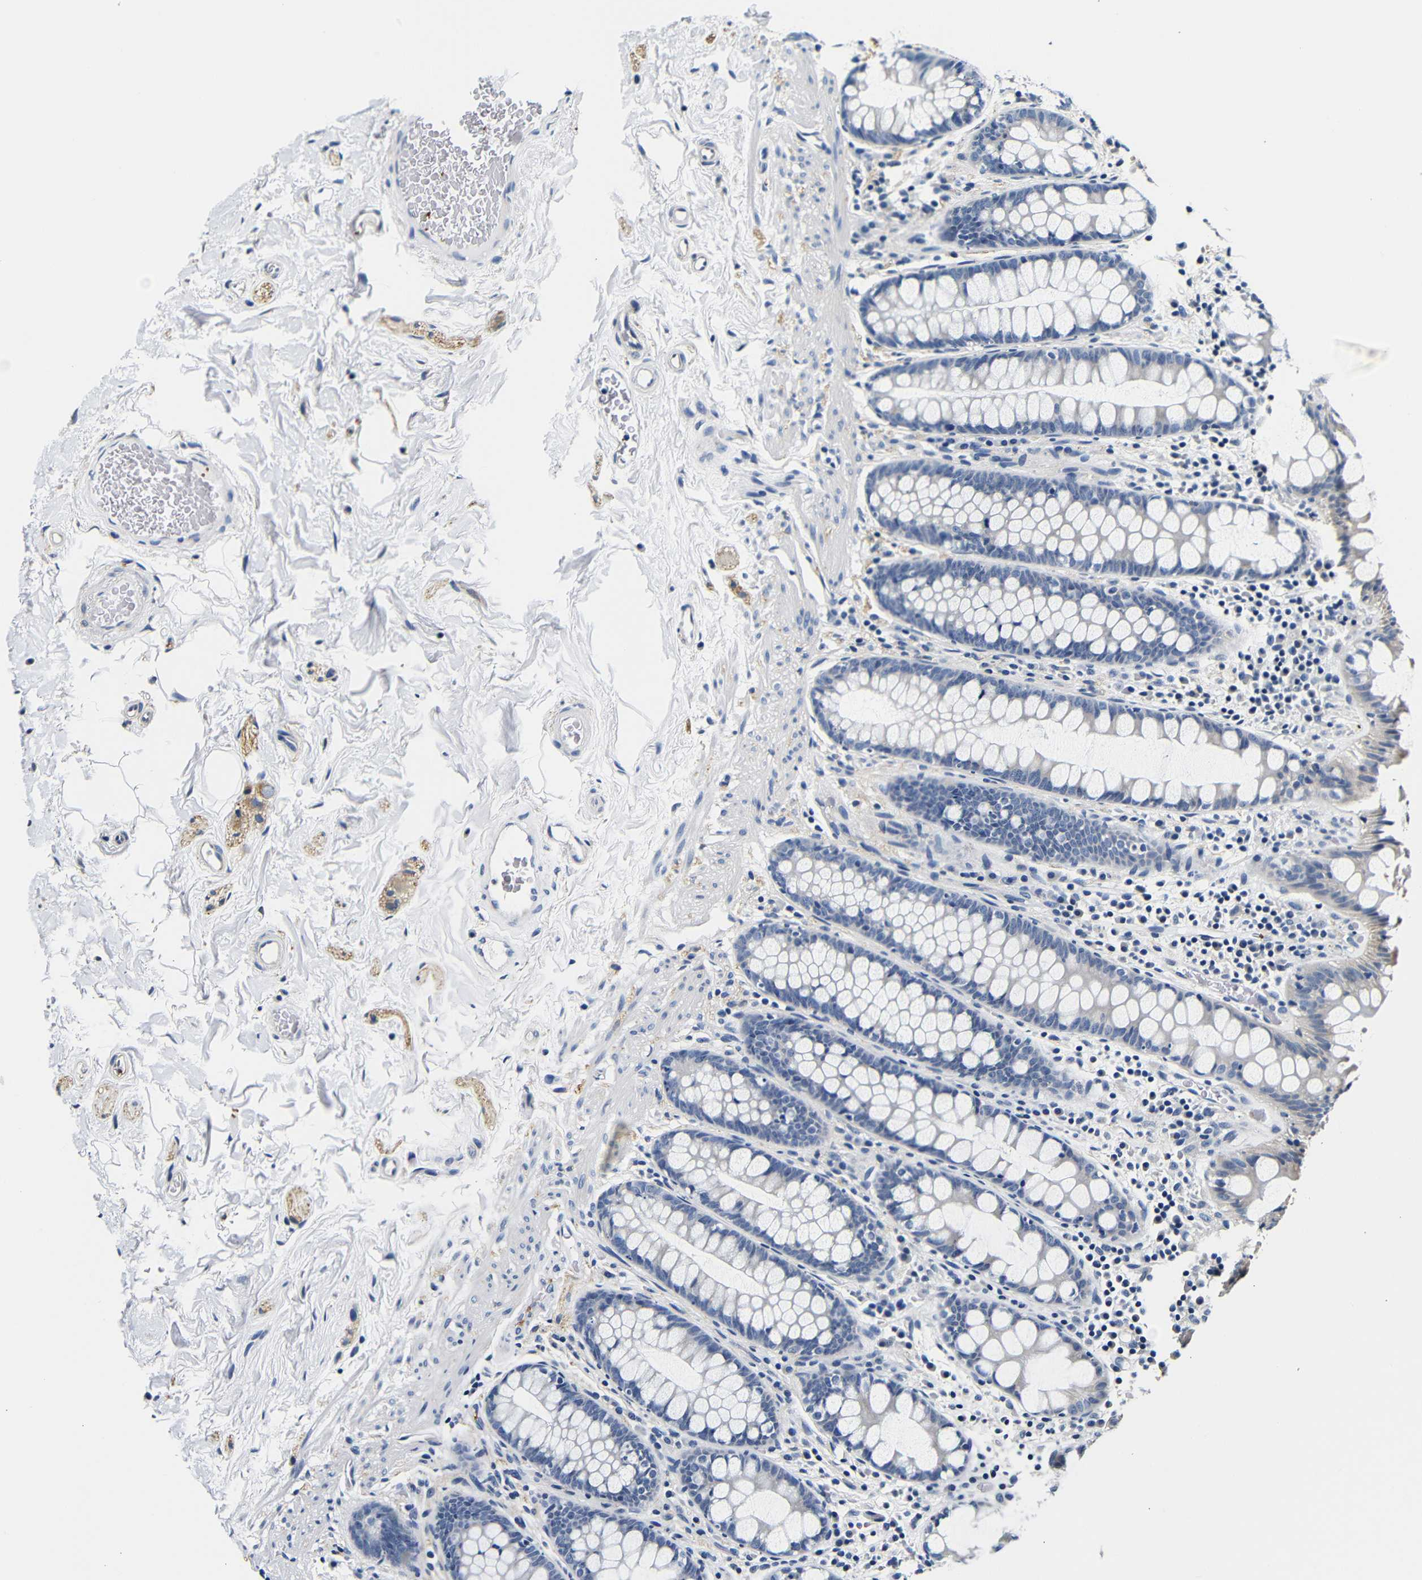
{"staining": {"intensity": "negative", "quantity": "none", "location": "none"}, "tissue": "colon", "cell_type": "Endothelial cells", "image_type": "normal", "snomed": [{"axis": "morphology", "description": "Normal tissue, NOS"}, {"axis": "topography", "description": "Colon"}], "caption": "IHC micrograph of normal colon stained for a protein (brown), which reveals no expression in endothelial cells.", "gene": "GP1BA", "patient": {"sex": "female", "age": 80}}